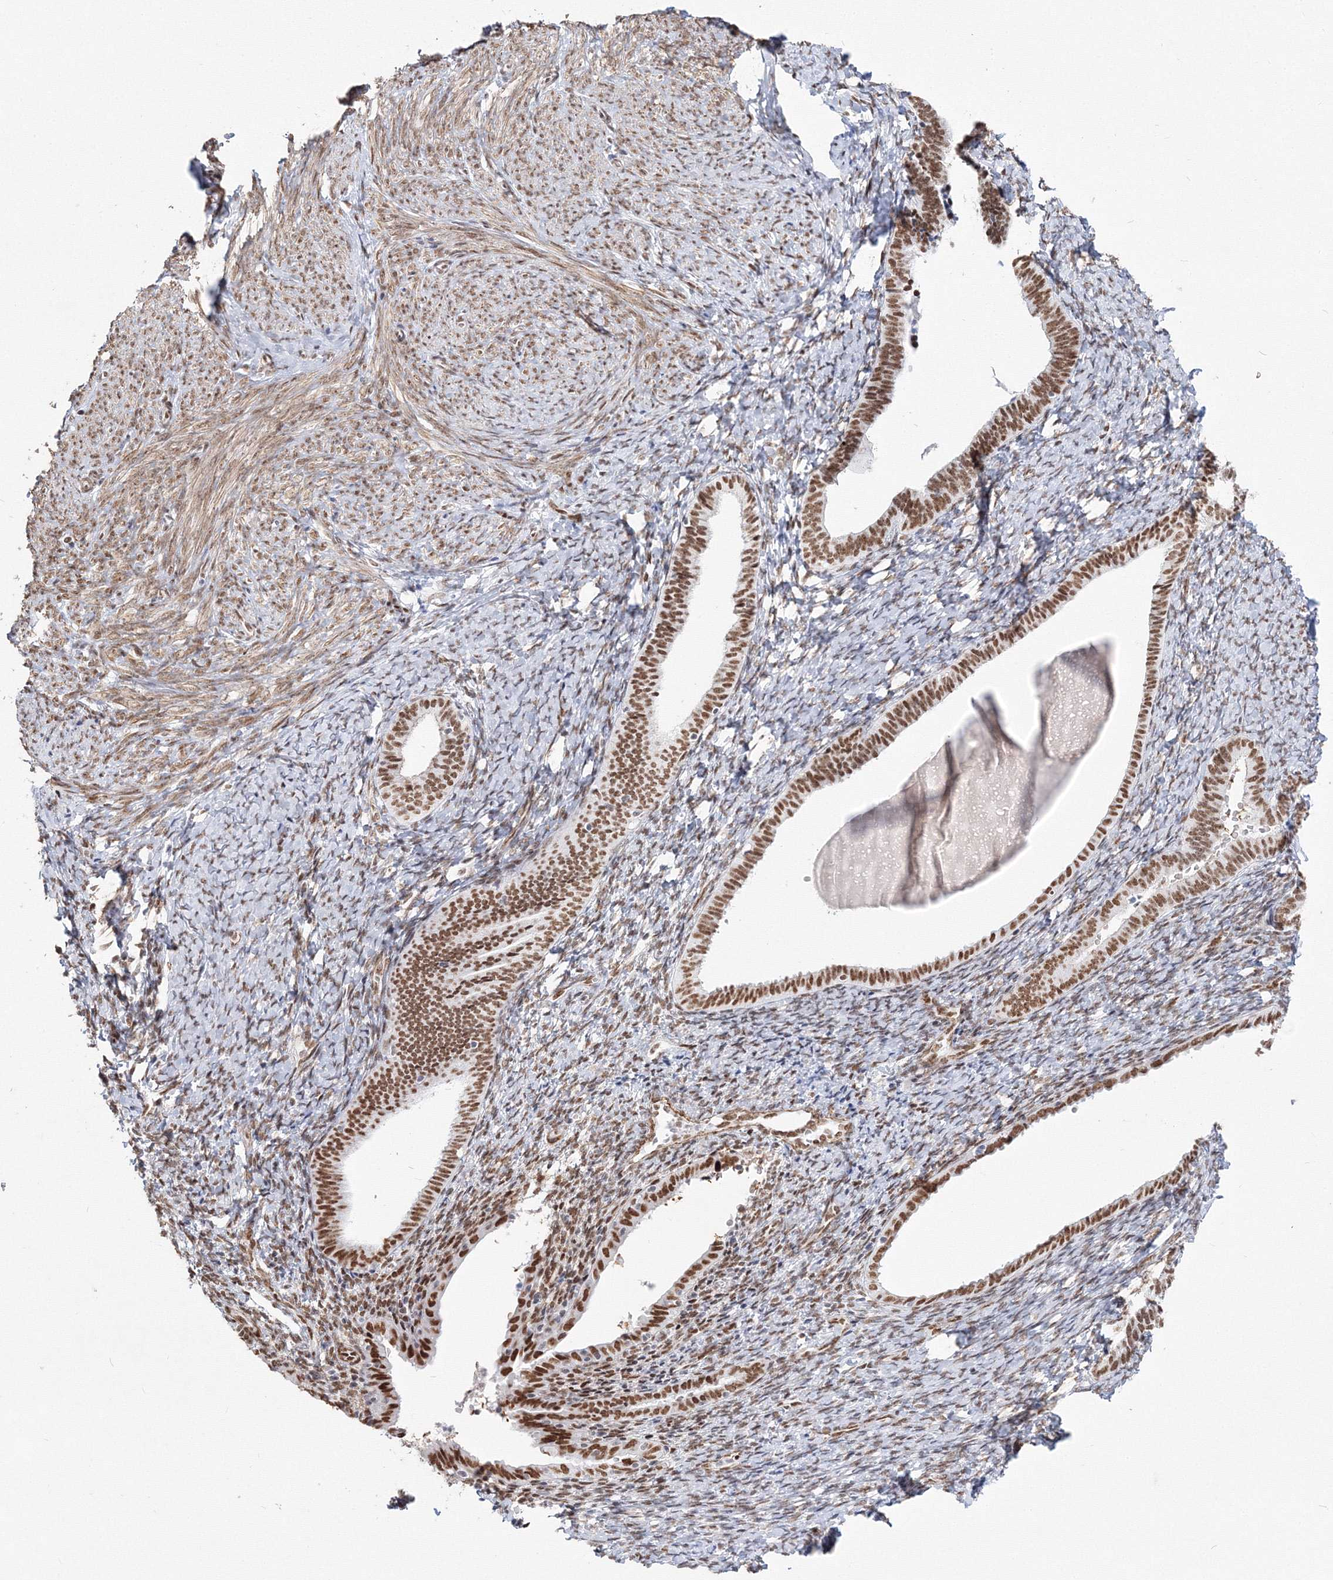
{"staining": {"intensity": "moderate", "quantity": ">75%", "location": "nuclear"}, "tissue": "endometrium", "cell_type": "Cells in endometrial stroma", "image_type": "normal", "snomed": [{"axis": "morphology", "description": "Normal tissue, NOS"}, {"axis": "topography", "description": "Endometrium"}], "caption": "The micrograph shows staining of unremarkable endometrium, revealing moderate nuclear protein staining (brown color) within cells in endometrial stroma. (DAB (3,3'-diaminobenzidine) IHC, brown staining for protein, blue staining for nuclei).", "gene": "ZNF638", "patient": {"sex": "female", "age": 72}}